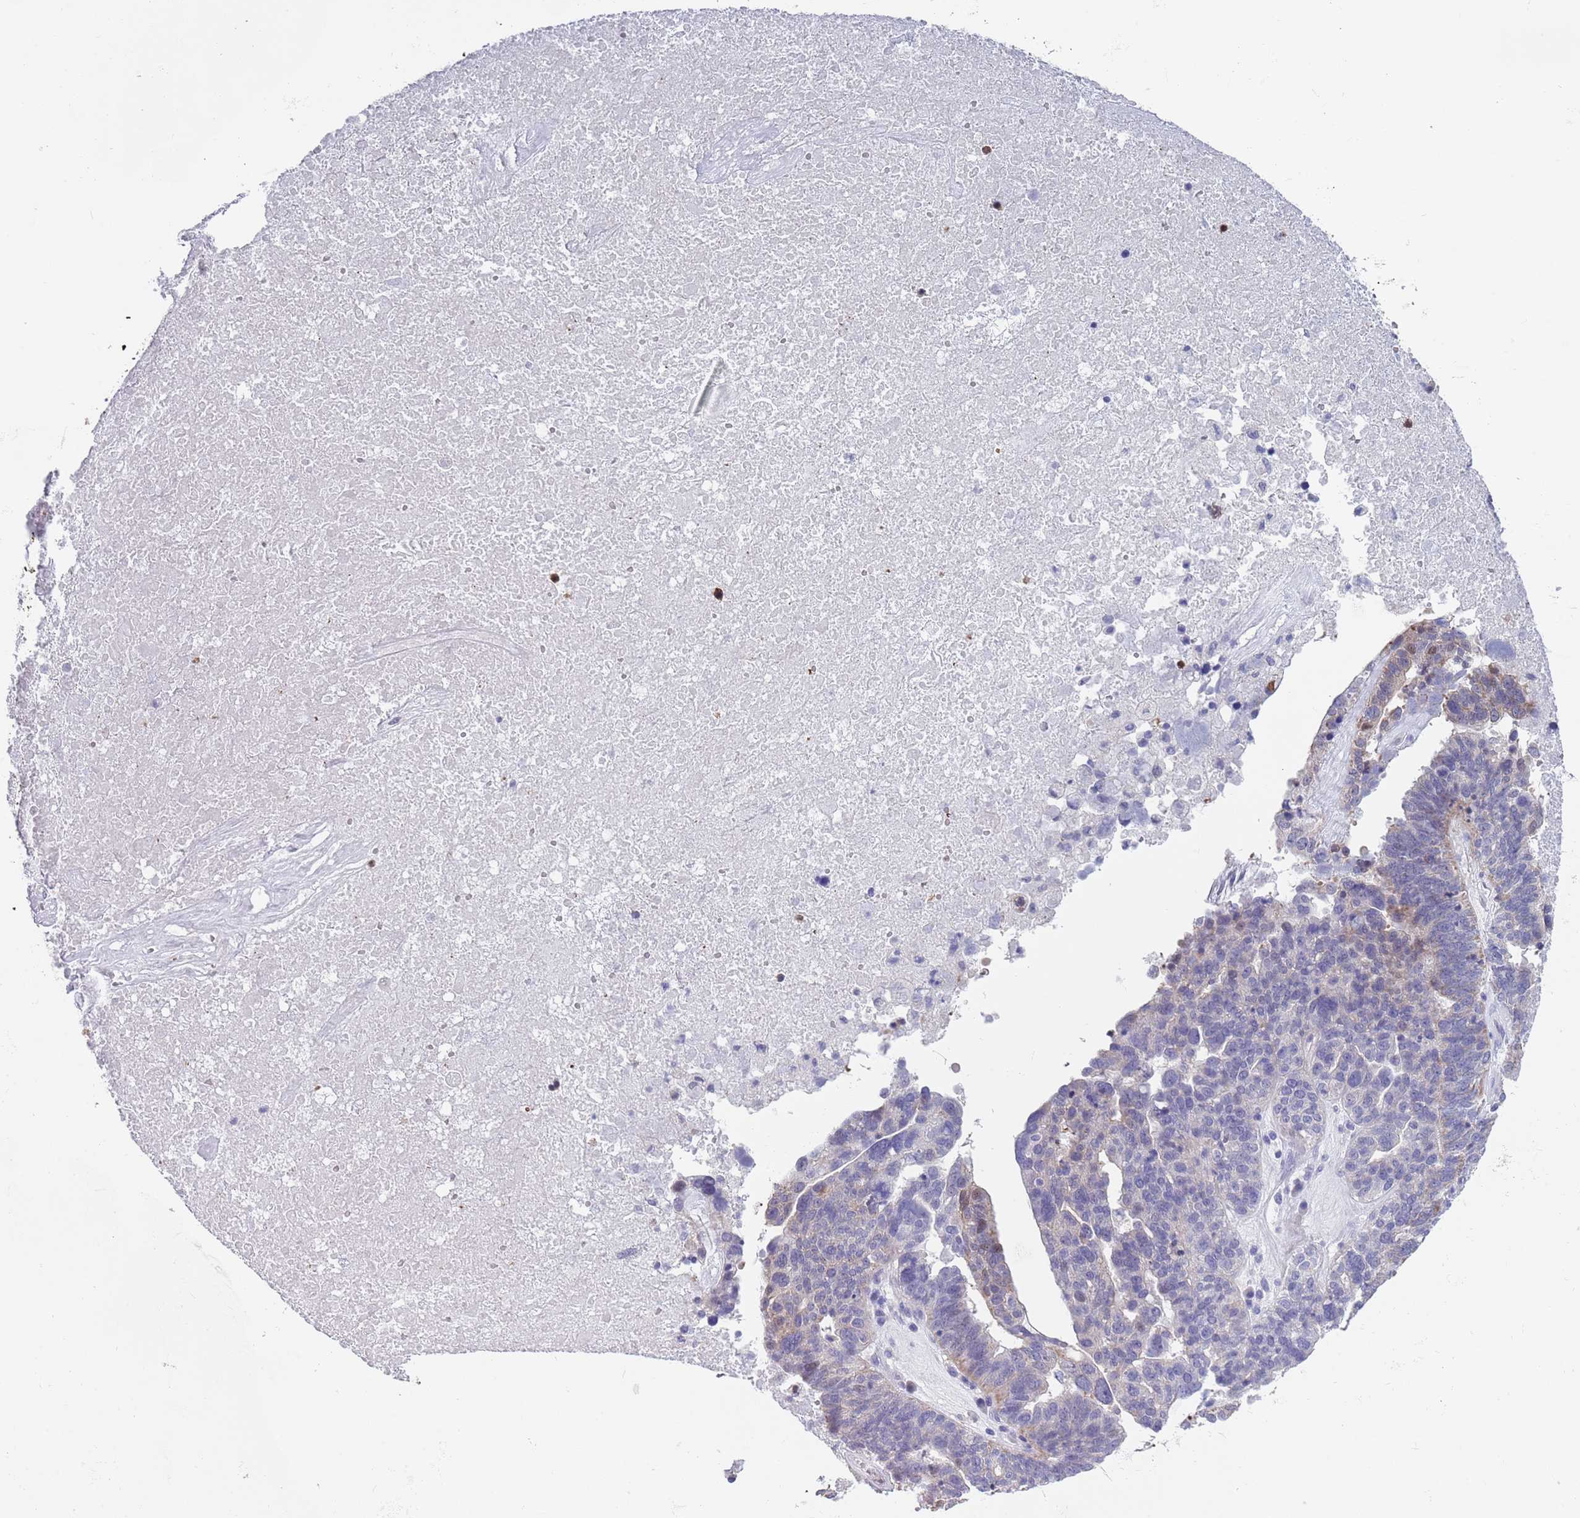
{"staining": {"intensity": "negative", "quantity": "none", "location": "none"}, "tissue": "ovarian cancer", "cell_type": "Tumor cells", "image_type": "cancer", "snomed": [{"axis": "morphology", "description": "Cystadenocarcinoma, serous, NOS"}, {"axis": "topography", "description": "Ovary"}], "caption": "Immunohistochemical staining of human ovarian cancer (serous cystadenocarcinoma) reveals no significant staining in tumor cells.", "gene": "SPIRE2", "patient": {"sex": "female", "age": 59}}